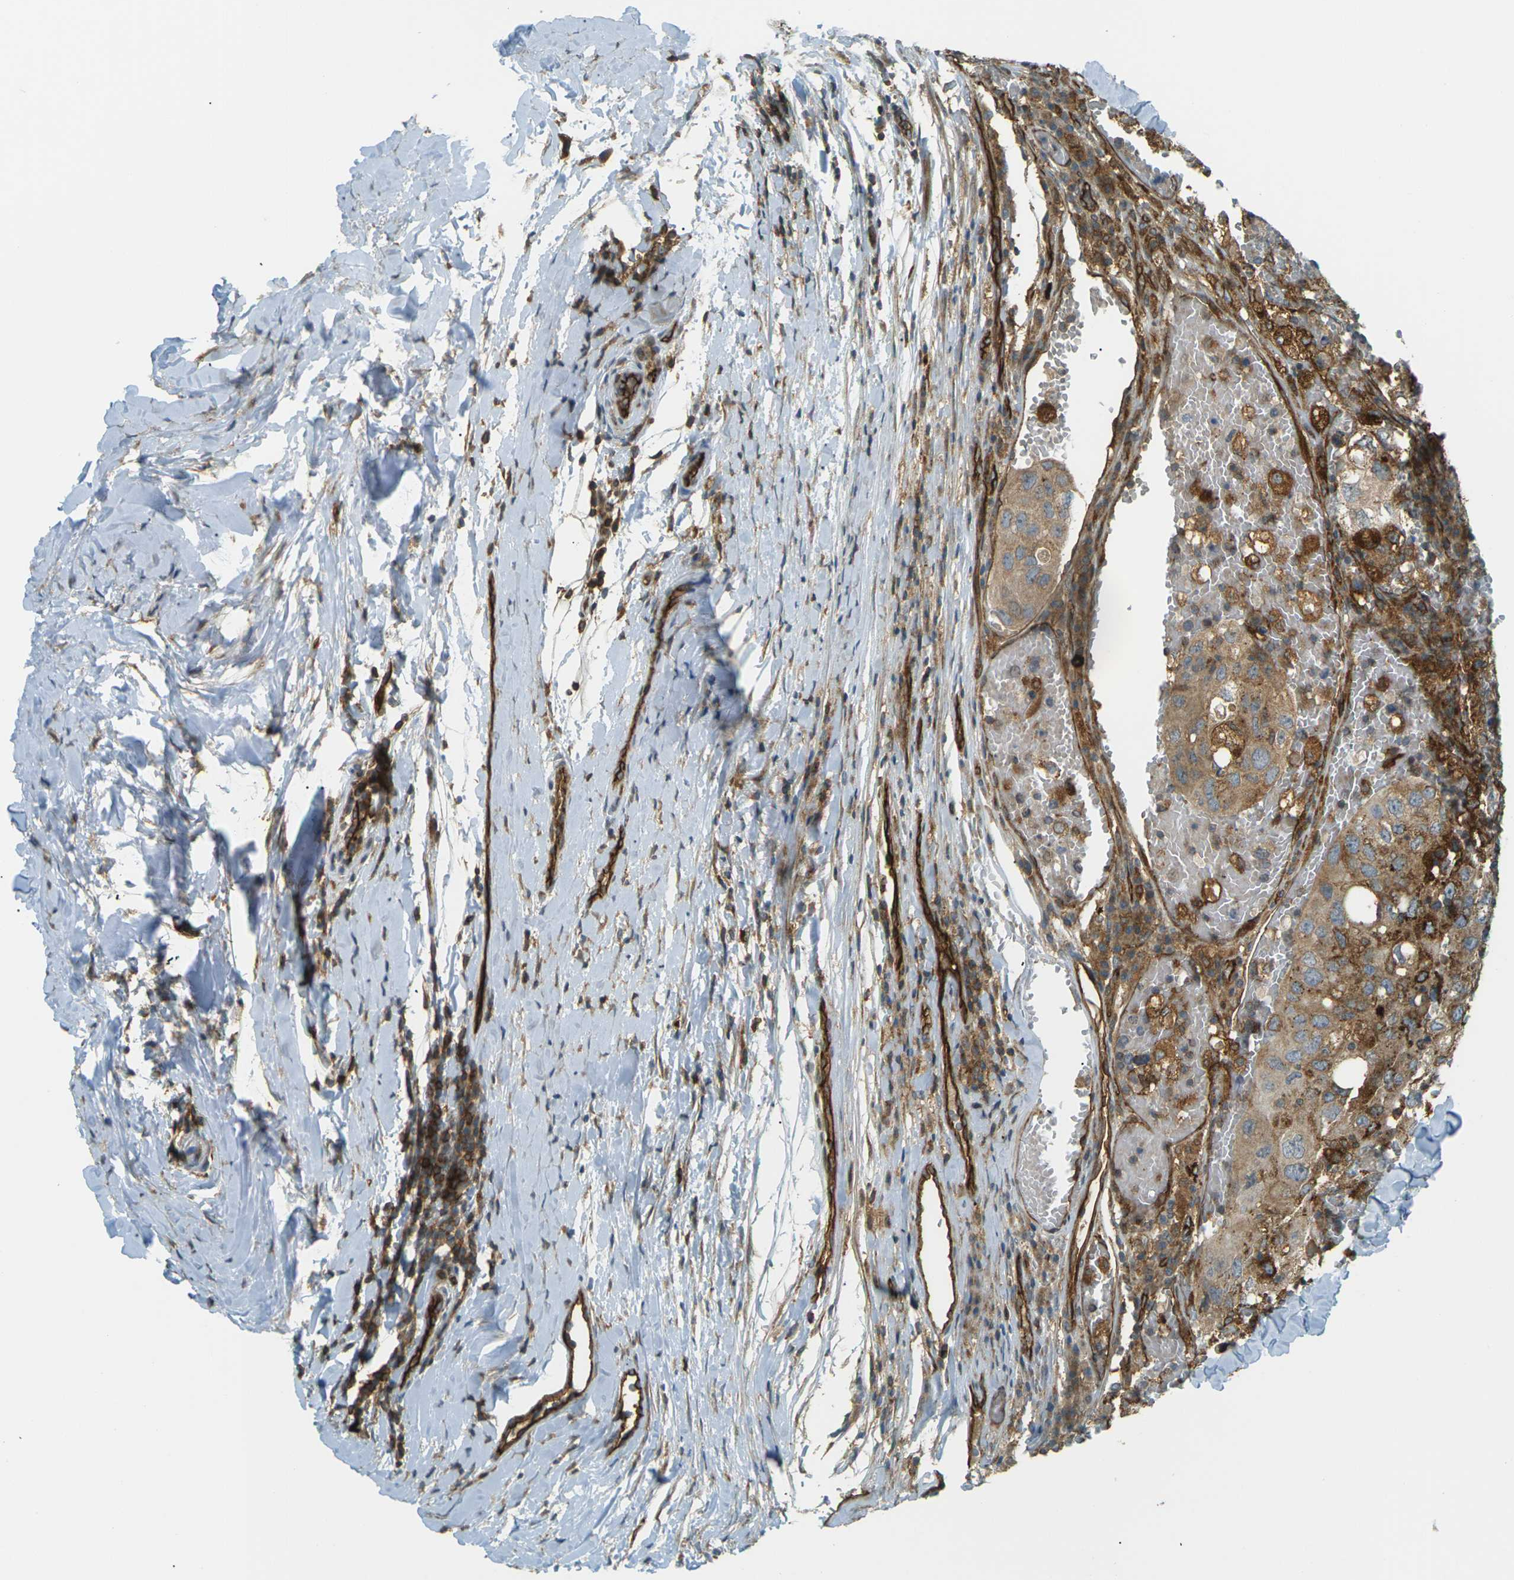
{"staining": {"intensity": "moderate", "quantity": ">75%", "location": "cytoplasmic/membranous"}, "tissue": "urothelial cancer", "cell_type": "Tumor cells", "image_type": "cancer", "snomed": [{"axis": "morphology", "description": "Urothelial carcinoma, High grade"}, {"axis": "topography", "description": "Lymph node"}, {"axis": "topography", "description": "Urinary bladder"}], "caption": "Immunohistochemistry (IHC) of human urothelial cancer demonstrates medium levels of moderate cytoplasmic/membranous expression in approximately >75% of tumor cells.", "gene": "S1PR1", "patient": {"sex": "male", "age": 51}}